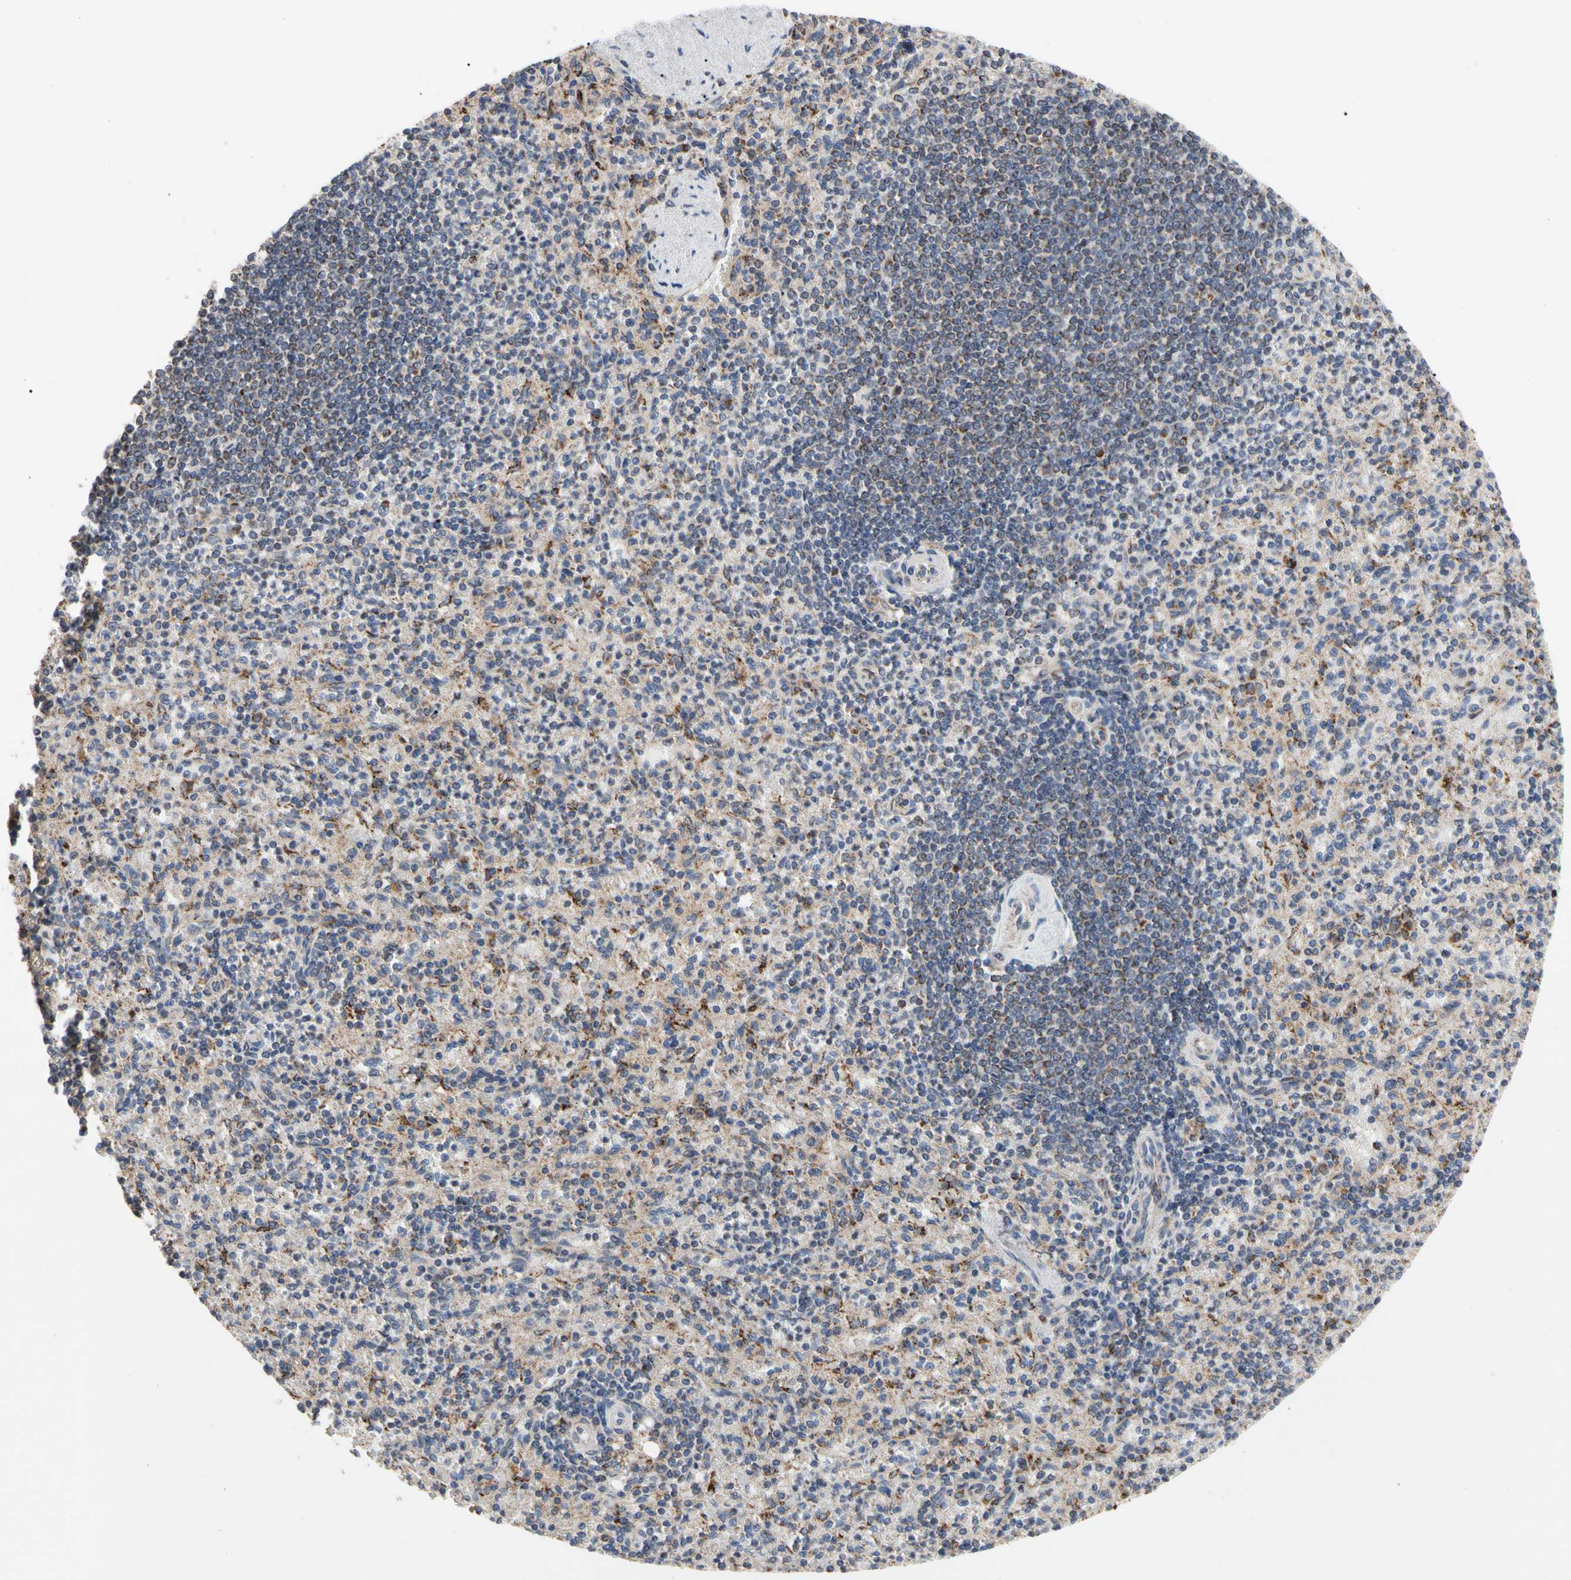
{"staining": {"intensity": "moderate", "quantity": "25%-75%", "location": "cytoplasmic/membranous"}, "tissue": "spleen", "cell_type": "Cells in red pulp", "image_type": "normal", "snomed": [{"axis": "morphology", "description": "Normal tissue, NOS"}, {"axis": "topography", "description": "Spleen"}], "caption": "A medium amount of moderate cytoplasmic/membranous positivity is present in approximately 25%-75% of cells in red pulp in benign spleen. (DAB = brown stain, brightfield microscopy at high magnification).", "gene": "GPD2", "patient": {"sex": "female", "age": 74}}